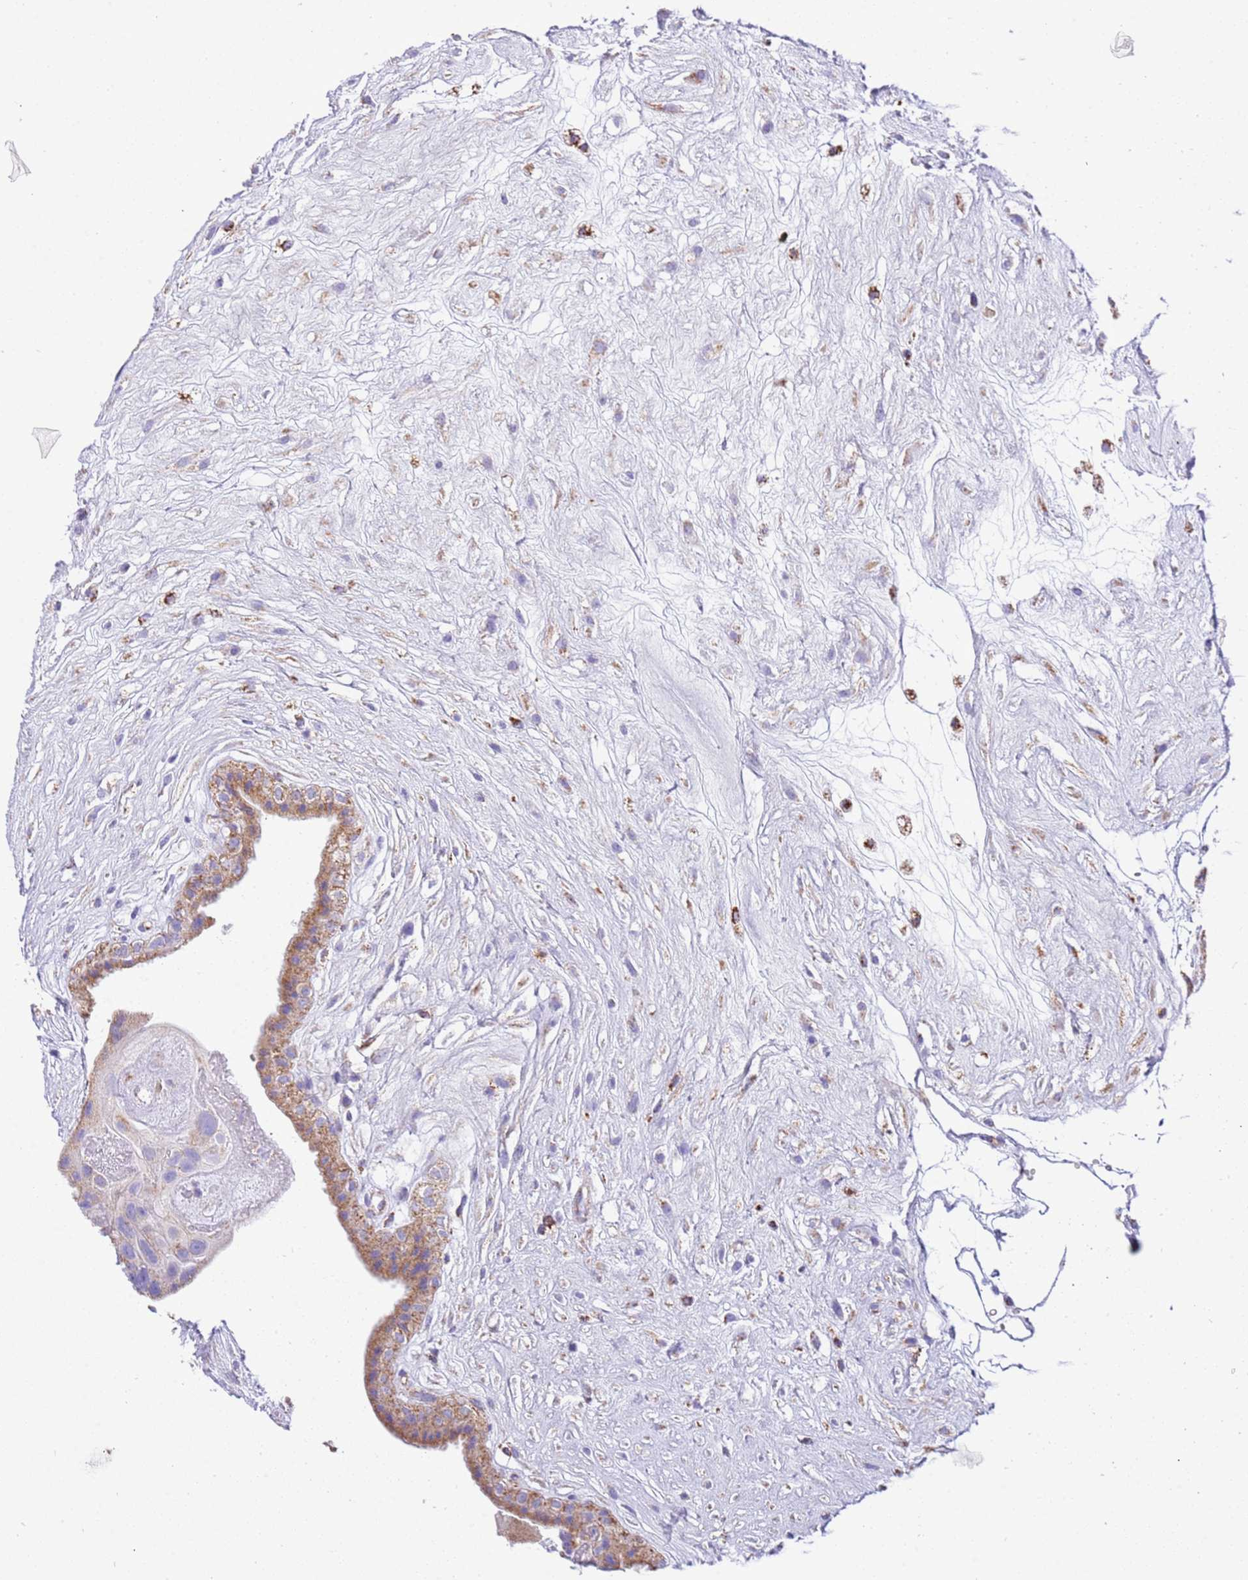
{"staining": {"intensity": "weak", "quantity": ">75%", "location": "cytoplasmic/membranous"}, "tissue": "placenta", "cell_type": "Decidual cells", "image_type": "normal", "snomed": [{"axis": "morphology", "description": "Normal tissue, NOS"}, {"axis": "topography", "description": "Placenta"}], "caption": "Immunohistochemical staining of benign placenta exhibits >75% levels of weak cytoplasmic/membranous protein expression in approximately >75% of decidual cells.", "gene": "SUCLG2", "patient": {"sex": "female", "age": 18}}